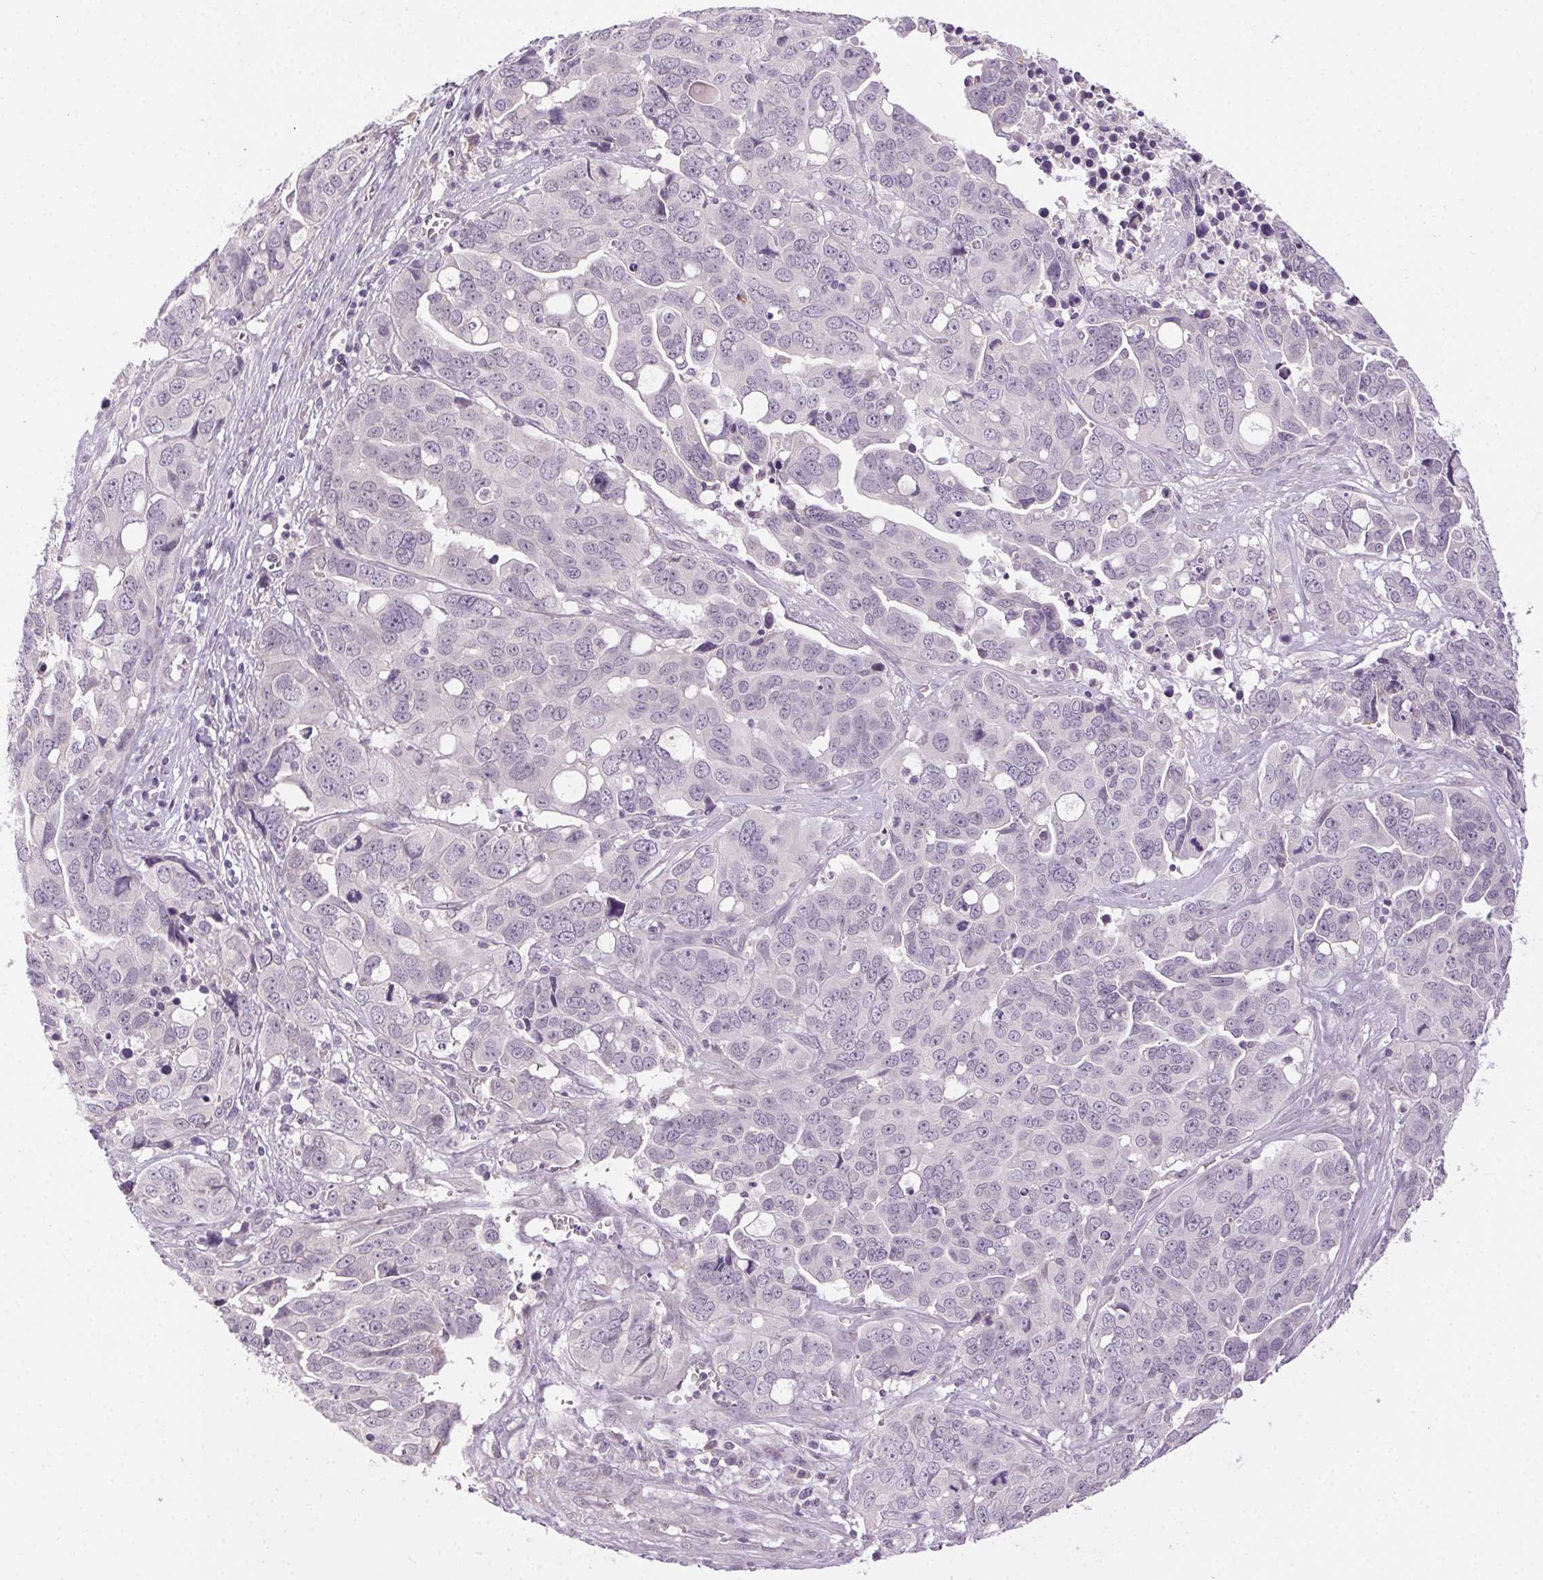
{"staining": {"intensity": "negative", "quantity": "none", "location": "none"}, "tissue": "ovarian cancer", "cell_type": "Tumor cells", "image_type": "cancer", "snomed": [{"axis": "morphology", "description": "Carcinoma, endometroid"}, {"axis": "topography", "description": "Ovary"}], "caption": "Immunohistochemistry (IHC) histopathology image of ovarian cancer stained for a protein (brown), which demonstrates no staining in tumor cells.", "gene": "FAM168A", "patient": {"sex": "female", "age": 78}}